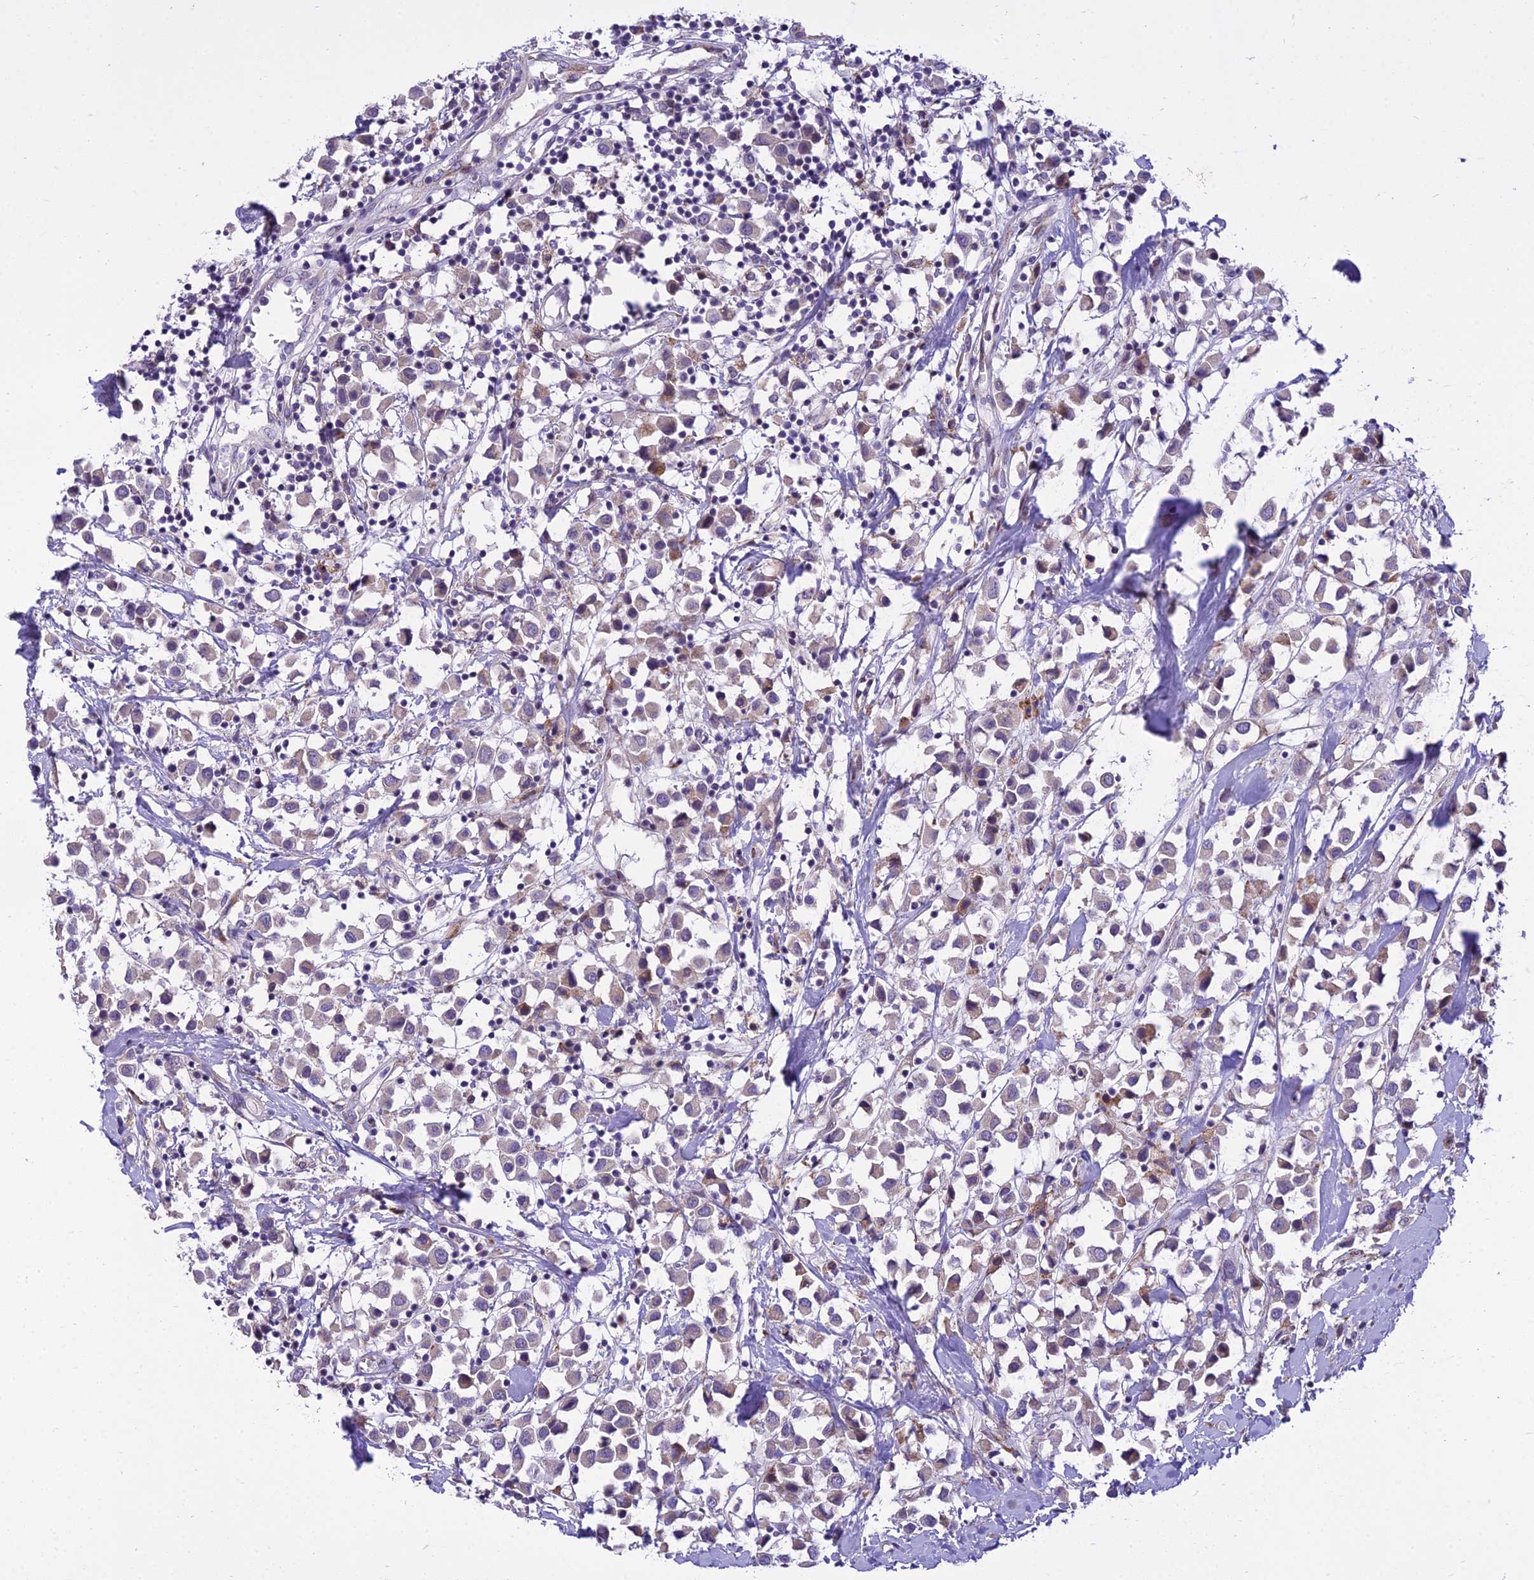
{"staining": {"intensity": "weak", "quantity": "<25%", "location": "cytoplasmic/membranous"}, "tissue": "breast cancer", "cell_type": "Tumor cells", "image_type": "cancer", "snomed": [{"axis": "morphology", "description": "Duct carcinoma"}, {"axis": "topography", "description": "Breast"}], "caption": "High magnification brightfield microscopy of invasive ductal carcinoma (breast) stained with DAB (brown) and counterstained with hematoxylin (blue): tumor cells show no significant positivity.", "gene": "NEURL2", "patient": {"sex": "female", "age": 61}}